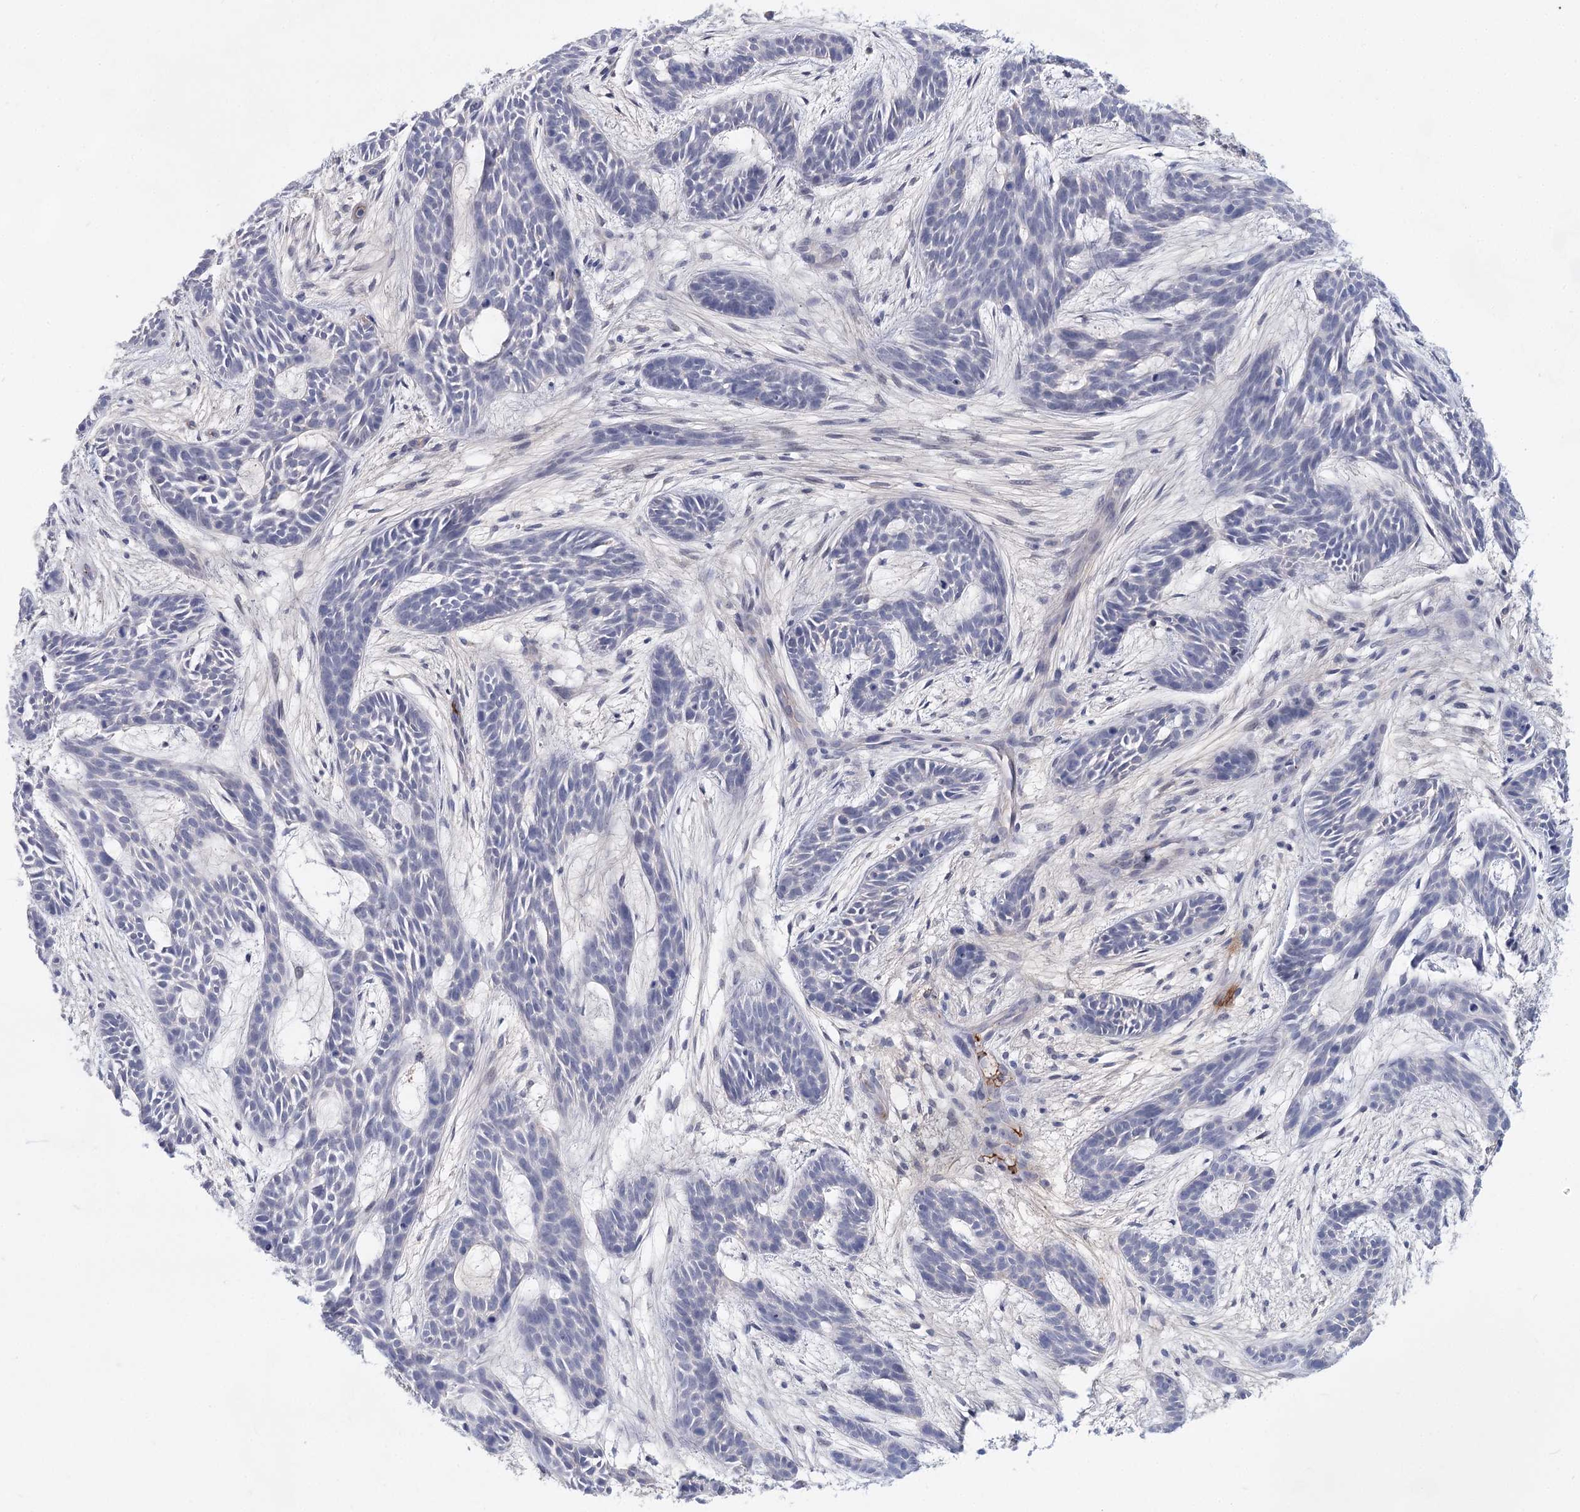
{"staining": {"intensity": "negative", "quantity": "none", "location": "none"}, "tissue": "skin cancer", "cell_type": "Tumor cells", "image_type": "cancer", "snomed": [{"axis": "morphology", "description": "Basal cell carcinoma"}, {"axis": "topography", "description": "Skin"}], "caption": "Human skin cancer (basal cell carcinoma) stained for a protein using immunohistochemistry exhibits no expression in tumor cells.", "gene": "TASOR2", "patient": {"sex": "male", "age": 89}}